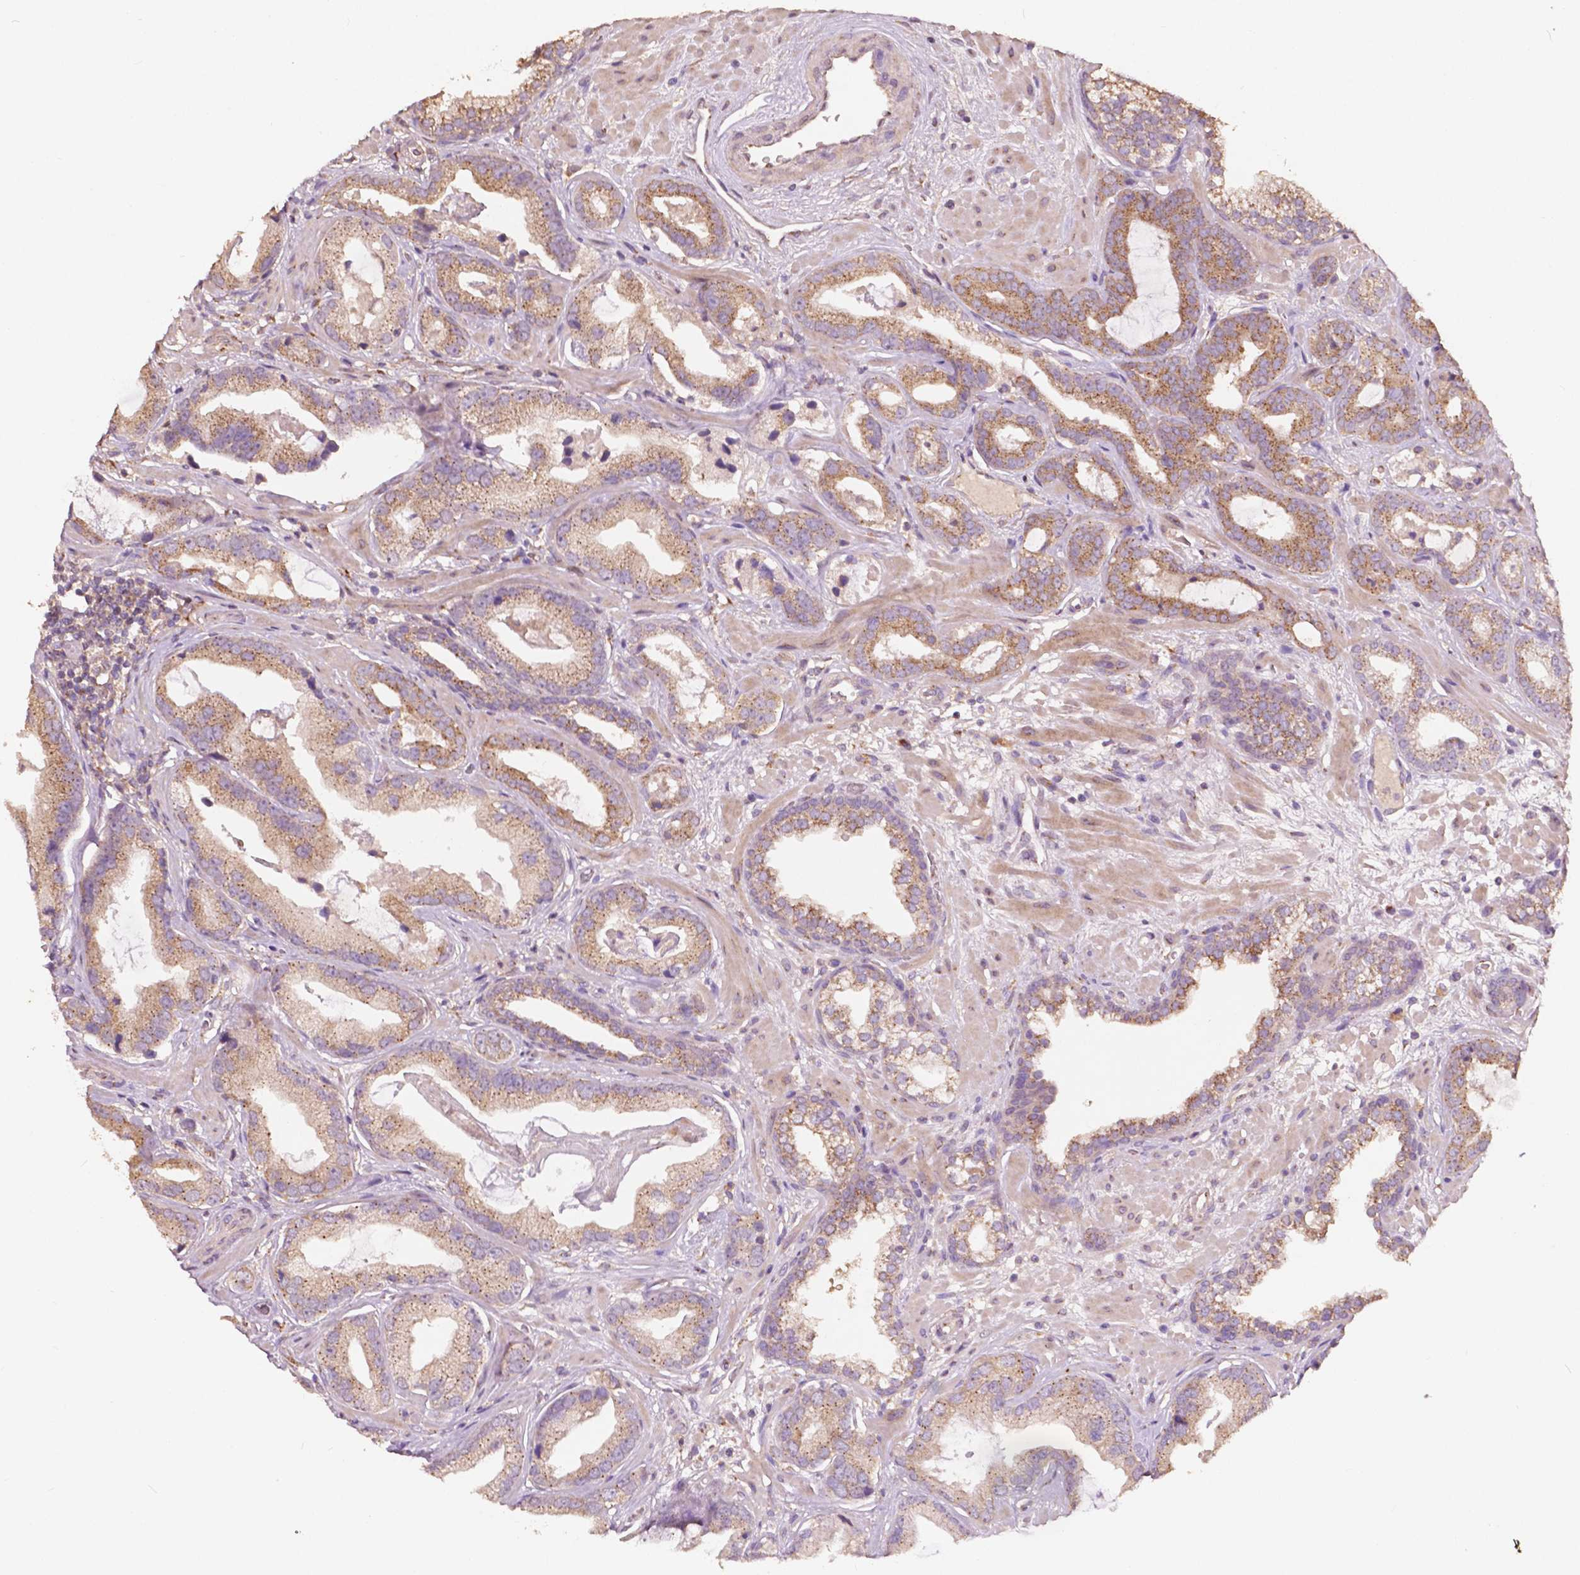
{"staining": {"intensity": "moderate", "quantity": ">75%", "location": "cytoplasmic/membranous"}, "tissue": "prostate cancer", "cell_type": "Tumor cells", "image_type": "cancer", "snomed": [{"axis": "morphology", "description": "Adenocarcinoma, Low grade"}, {"axis": "topography", "description": "Prostate"}], "caption": "There is medium levels of moderate cytoplasmic/membranous expression in tumor cells of low-grade adenocarcinoma (prostate), as demonstrated by immunohistochemical staining (brown color).", "gene": "CHPT1", "patient": {"sex": "male", "age": 62}}